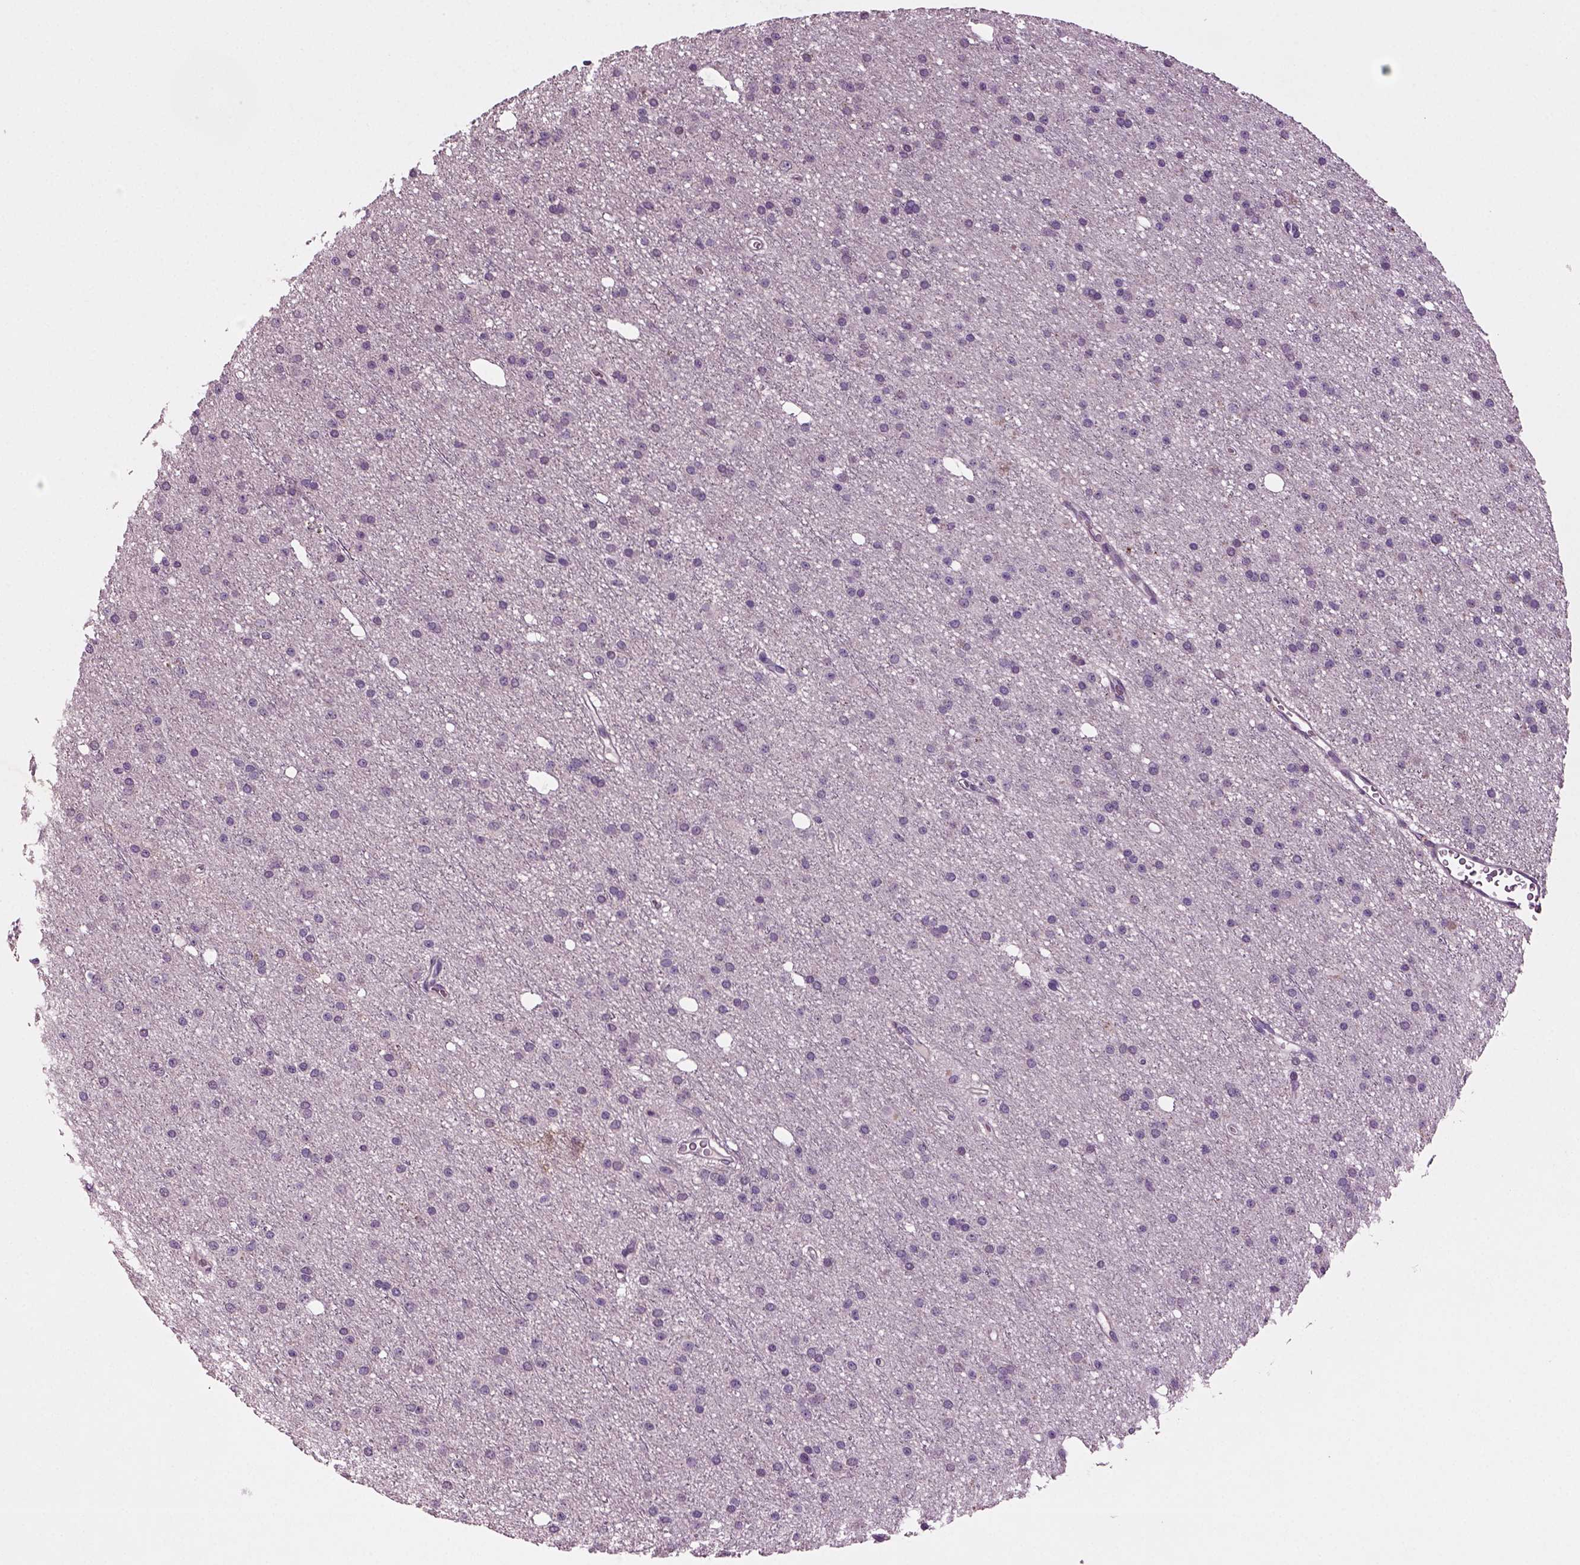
{"staining": {"intensity": "negative", "quantity": "none", "location": "none"}, "tissue": "glioma", "cell_type": "Tumor cells", "image_type": "cancer", "snomed": [{"axis": "morphology", "description": "Glioma, malignant, Low grade"}, {"axis": "topography", "description": "Brain"}], "caption": "There is no significant positivity in tumor cells of malignant glioma (low-grade).", "gene": "SLC17A6", "patient": {"sex": "male", "age": 27}}